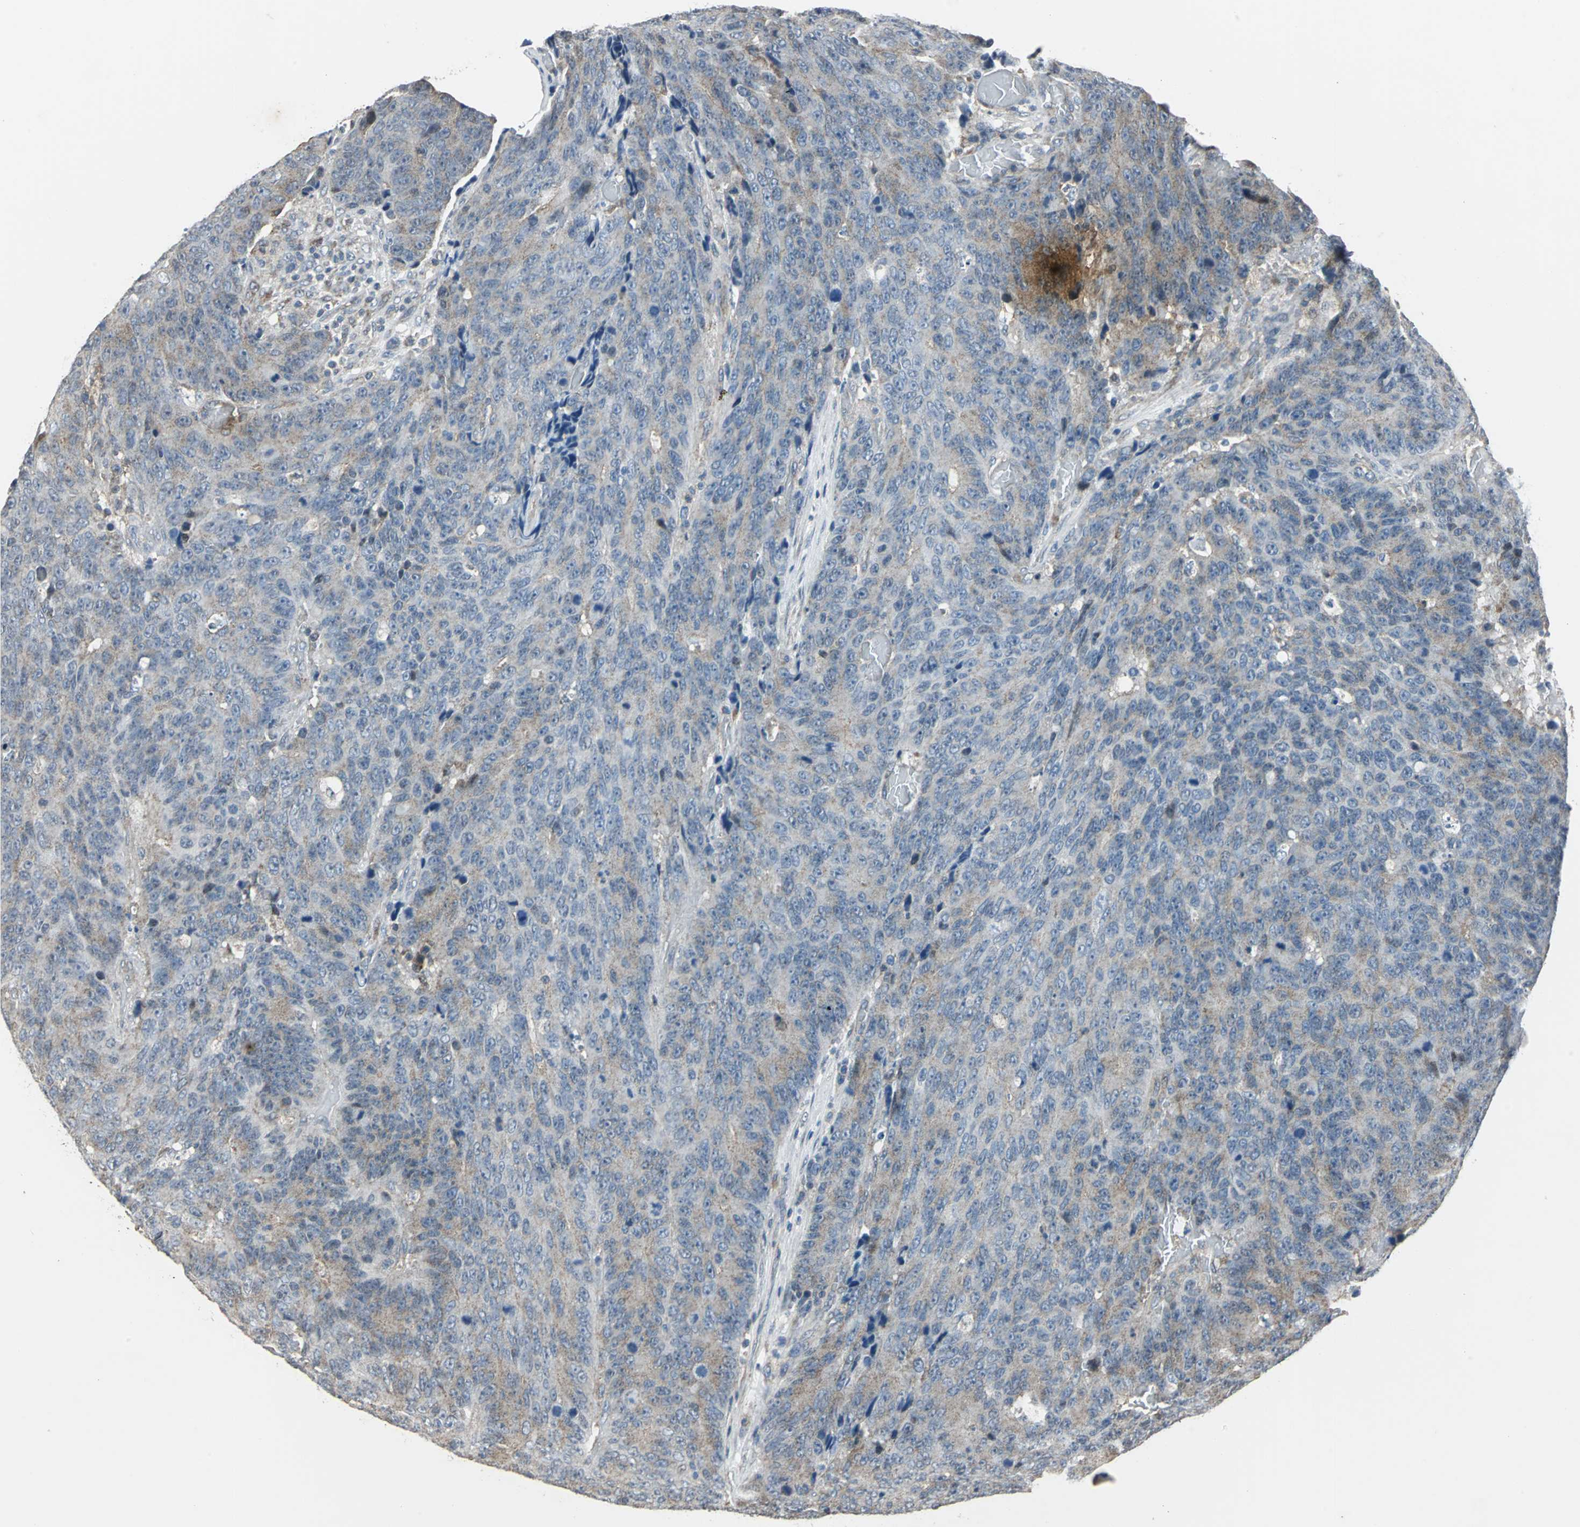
{"staining": {"intensity": "weak", "quantity": ">75%", "location": "cytoplasmic/membranous"}, "tissue": "colorectal cancer", "cell_type": "Tumor cells", "image_type": "cancer", "snomed": [{"axis": "morphology", "description": "Adenocarcinoma, NOS"}, {"axis": "topography", "description": "Colon"}], "caption": "Colorectal cancer (adenocarcinoma) stained for a protein exhibits weak cytoplasmic/membranous positivity in tumor cells.", "gene": "DNAJB4", "patient": {"sex": "female", "age": 86}}